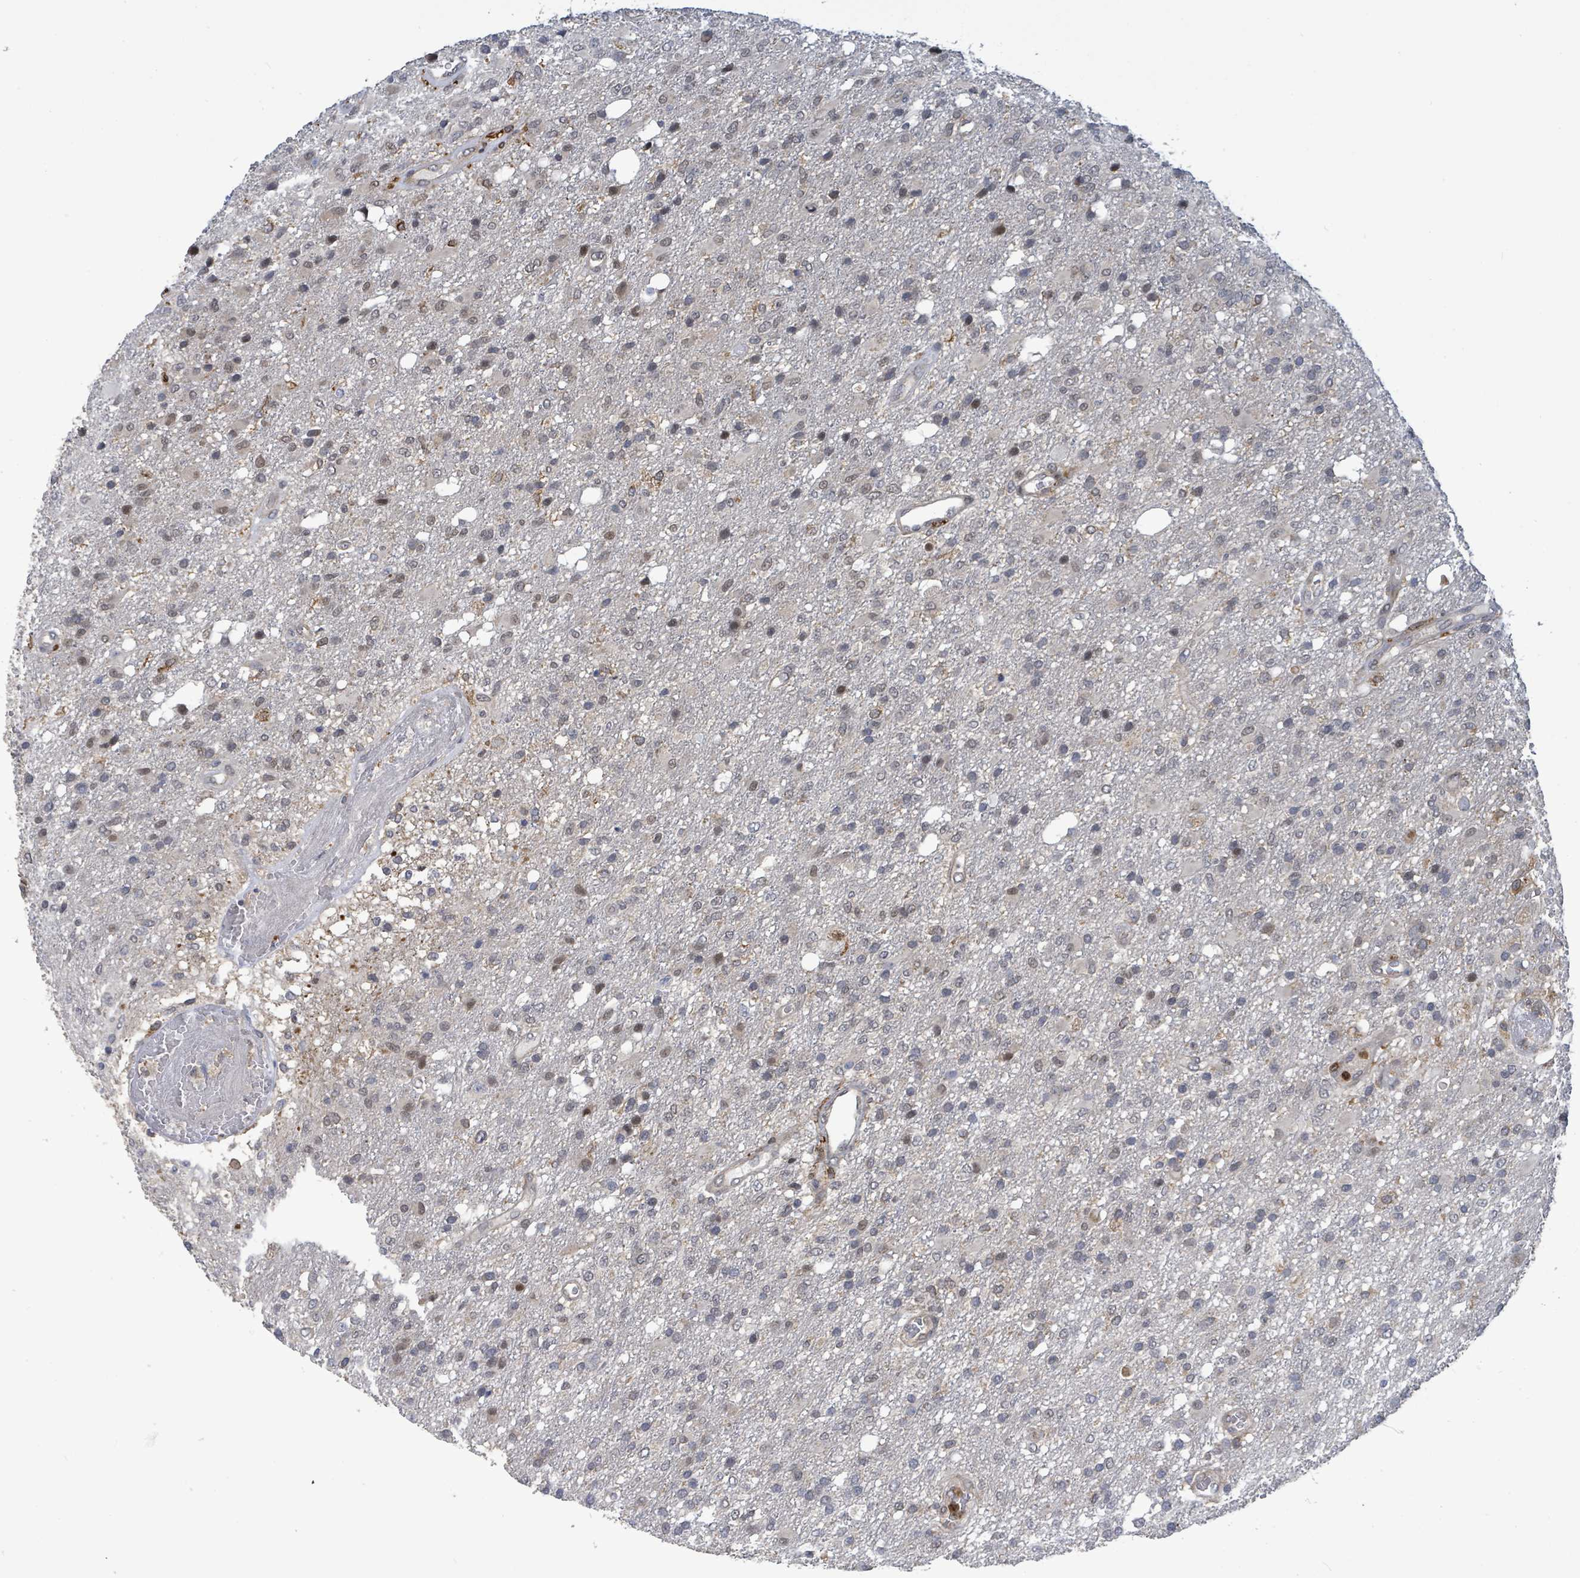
{"staining": {"intensity": "weak", "quantity": "25%-75%", "location": "nuclear"}, "tissue": "glioma", "cell_type": "Tumor cells", "image_type": "cancer", "snomed": [{"axis": "morphology", "description": "Glioma, malignant, High grade"}, {"axis": "topography", "description": "Brain"}], "caption": "Immunohistochemistry image of human malignant glioma (high-grade) stained for a protein (brown), which displays low levels of weak nuclear staining in approximately 25%-75% of tumor cells.", "gene": "COQ6", "patient": {"sex": "female", "age": 74}}